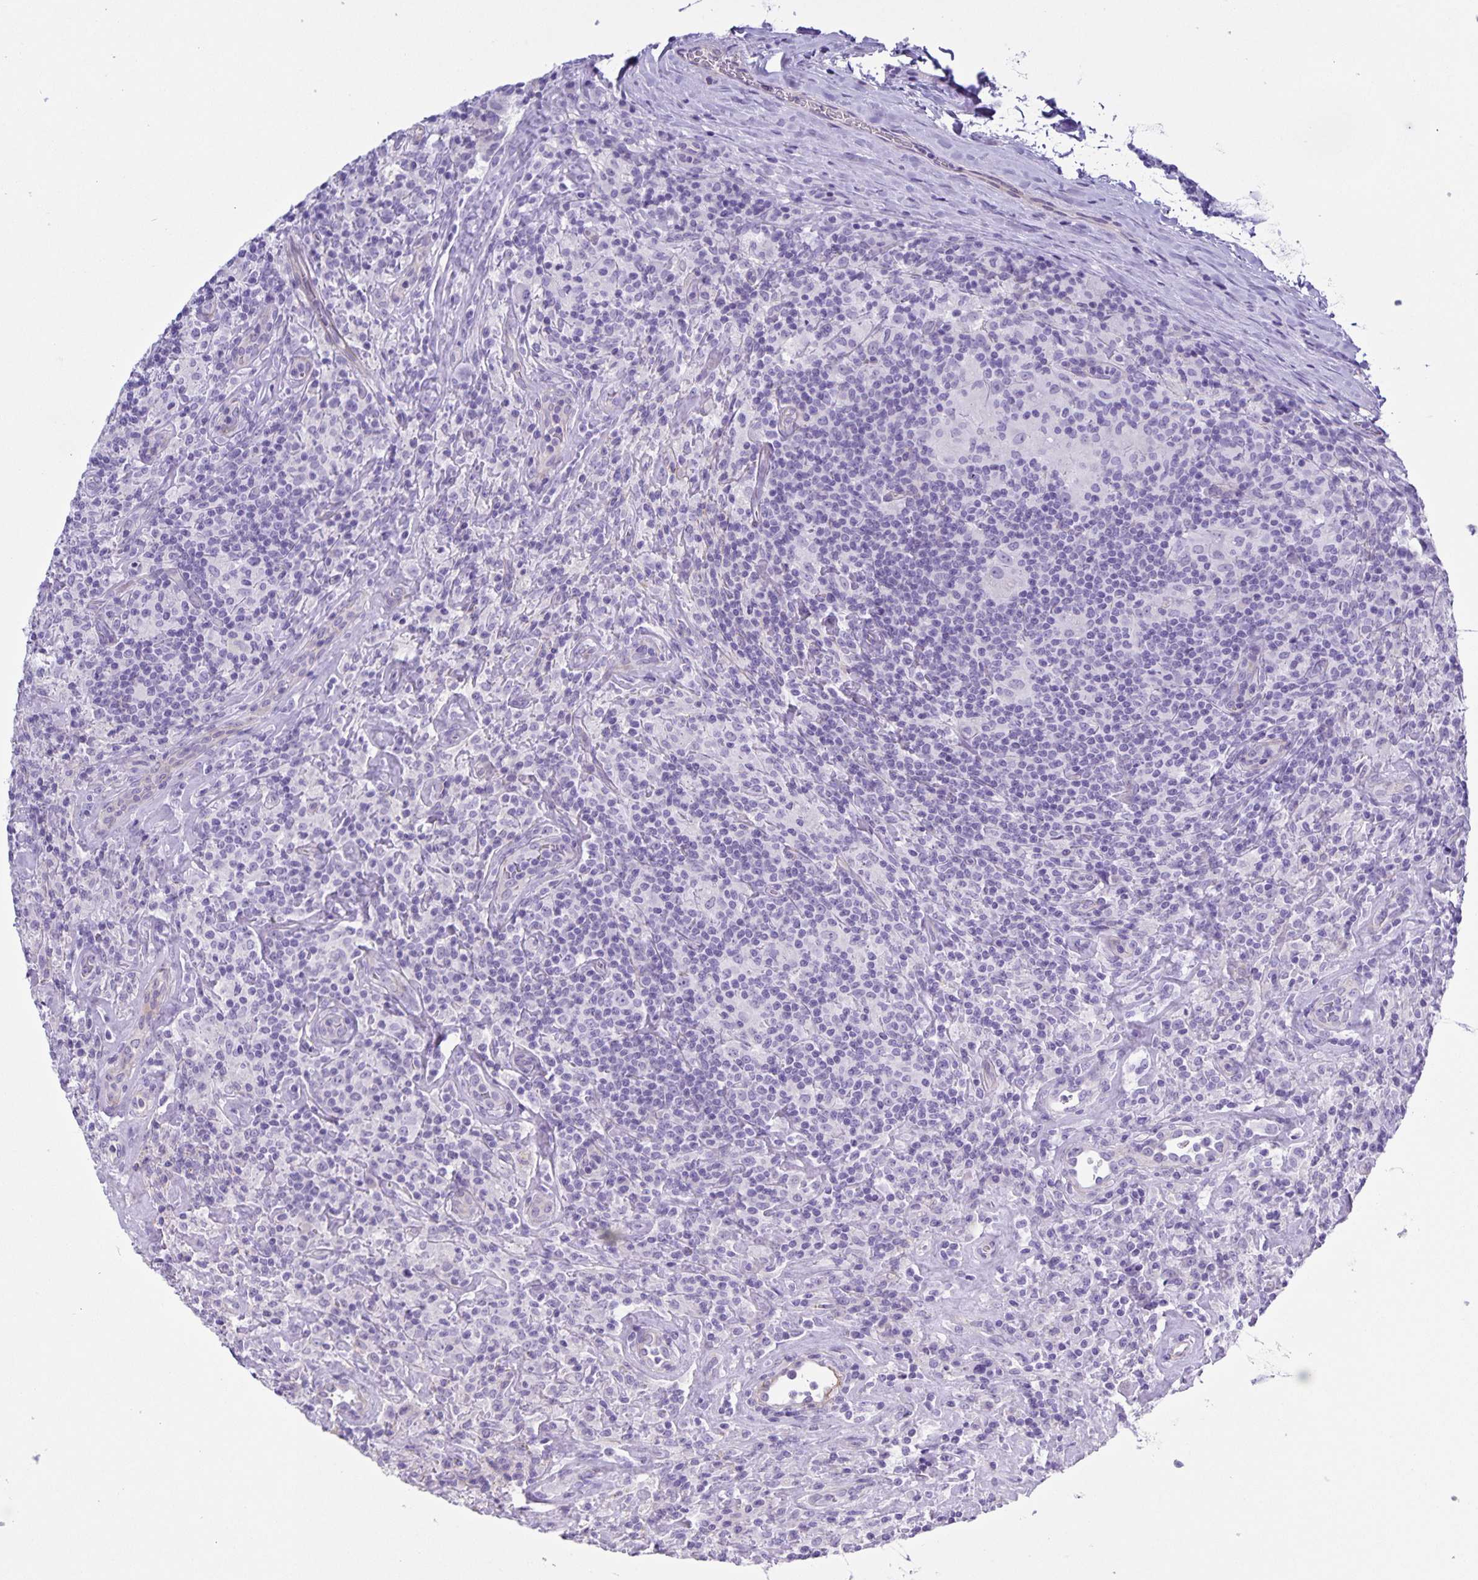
{"staining": {"intensity": "negative", "quantity": "none", "location": "none"}, "tissue": "lymphoma", "cell_type": "Tumor cells", "image_type": "cancer", "snomed": [{"axis": "morphology", "description": "Hodgkin's disease, NOS"}, {"axis": "morphology", "description": "Hodgkin's lymphoma, nodular sclerosis"}, {"axis": "topography", "description": "Lymph node"}], "caption": "An IHC photomicrograph of lymphoma is shown. There is no staining in tumor cells of lymphoma.", "gene": "UBQLN3", "patient": {"sex": "female", "age": 10}}